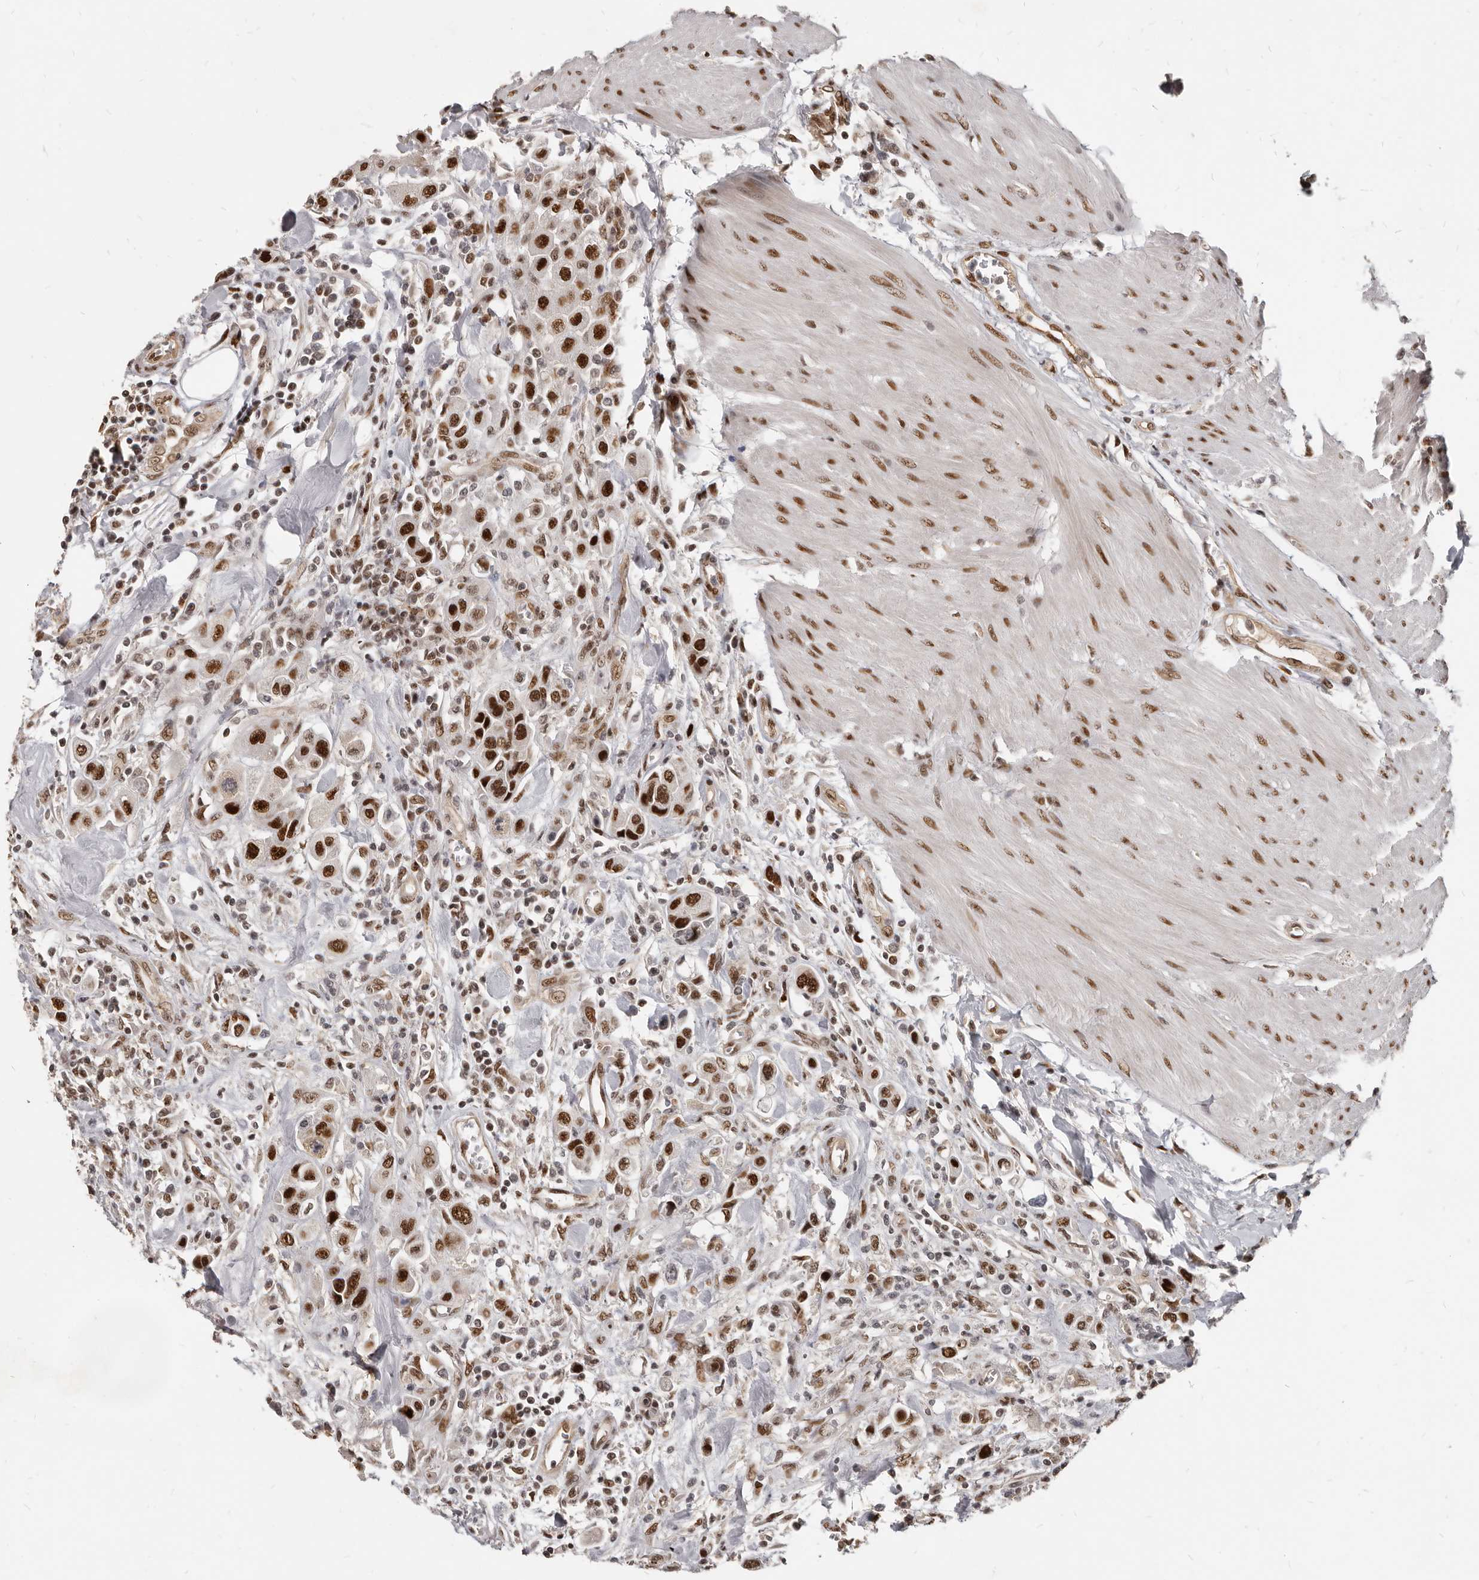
{"staining": {"intensity": "strong", "quantity": ">75%", "location": "nuclear"}, "tissue": "urothelial cancer", "cell_type": "Tumor cells", "image_type": "cancer", "snomed": [{"axis": "morphology", "description": "Urothelial carcinoma, High grade"}, {"axis": "topography", "description": "Urinary bladder"}], "caption": "Immunohistochemistry of human urothelial cancer shows high levels of strong nuclear expression in approximately >75% of tumor cells. Ihc stains the protein of interest in brown and the nuclei are stained blue.", "gene": "ATF5", "patient": {"sex": "male", "age": 50}}